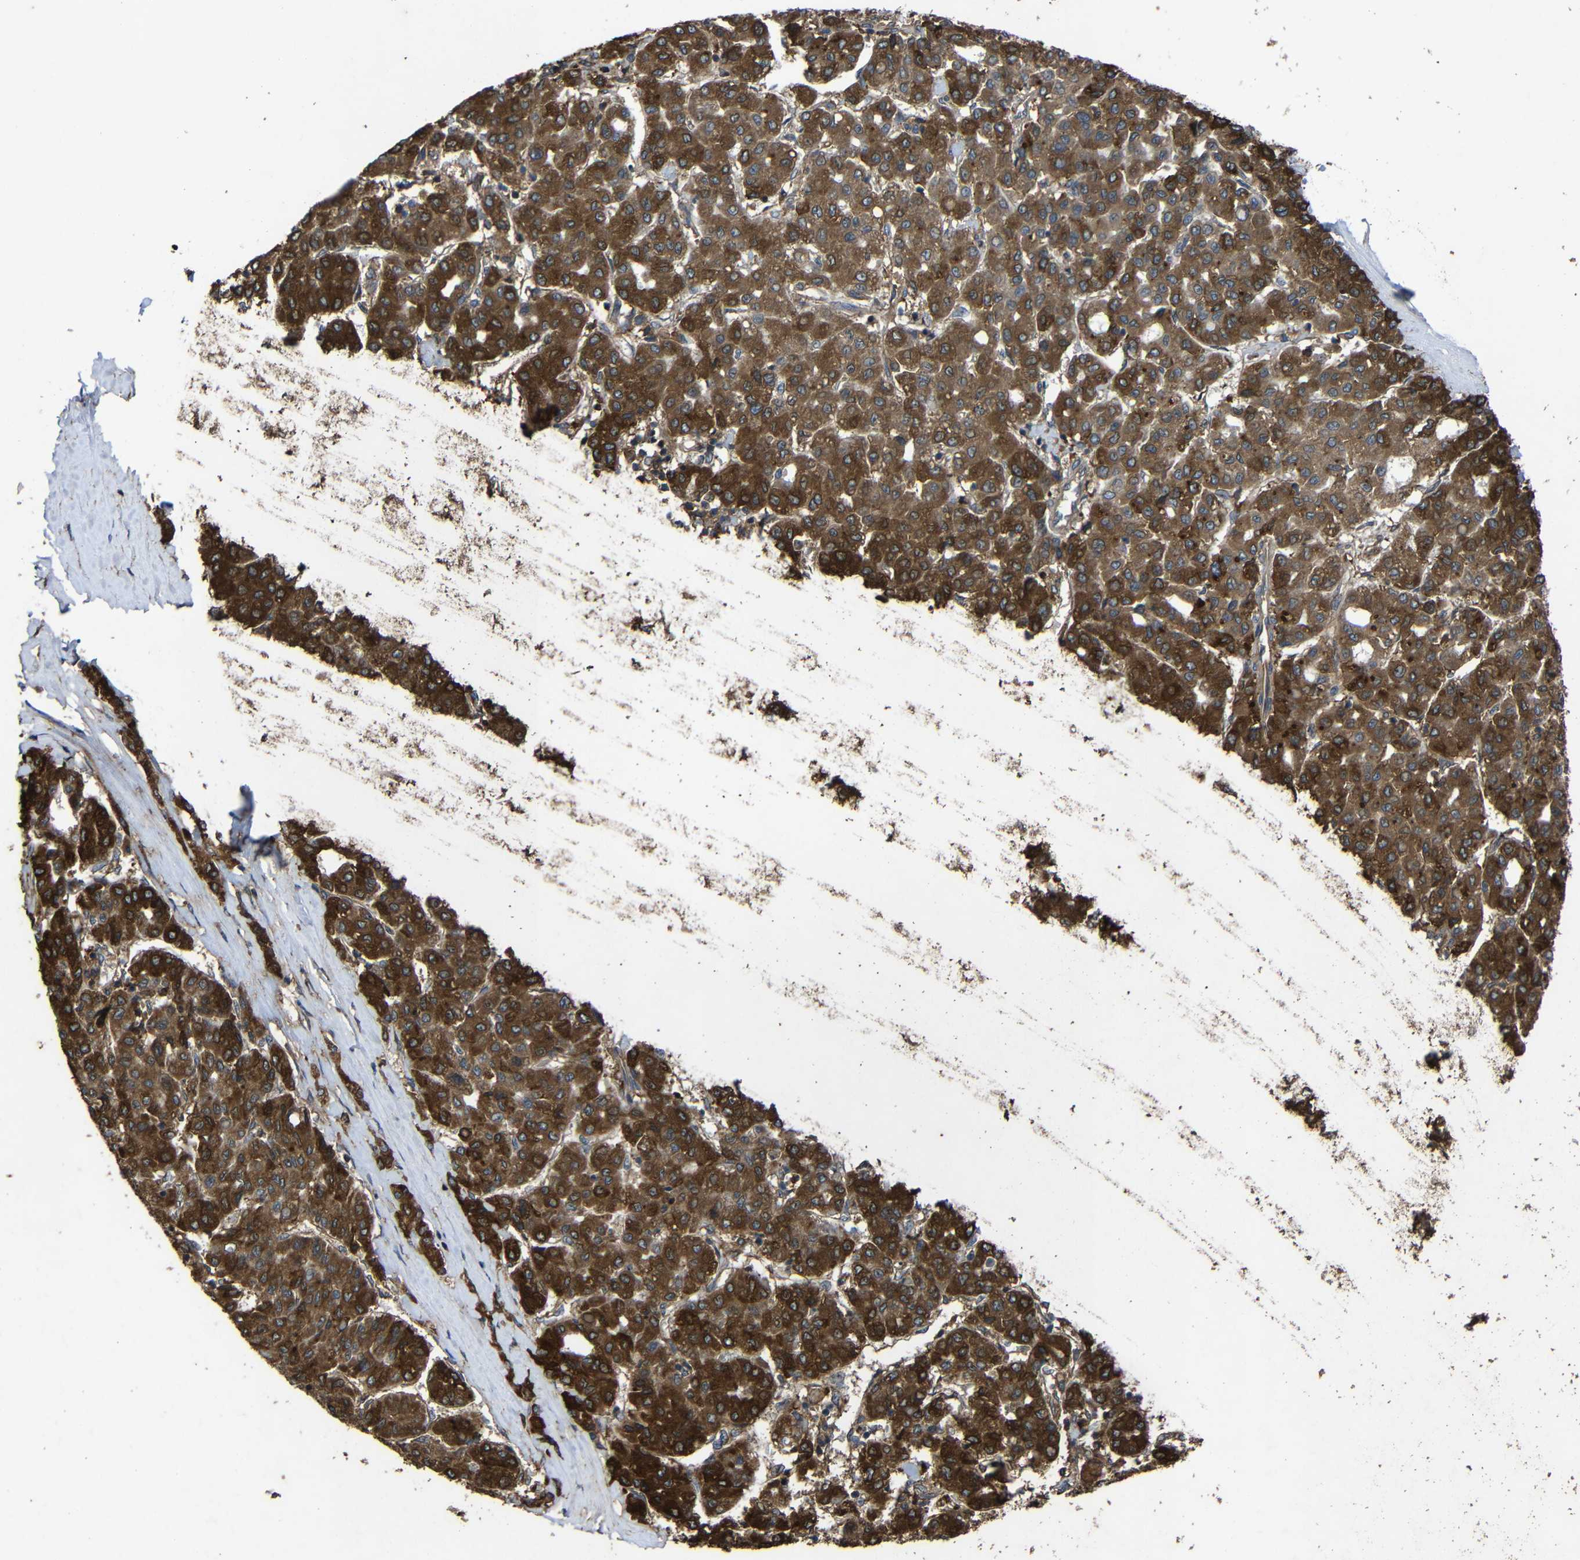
{"staining": {"intensity": "strong", "quantity": ">75%", "location": "cytoplasmic/membranous"}, "tissue": "liver cancer", "cell_type": "Tumor cells", "image_type": "cancer", "snomed": [{"axis": "morphology", "description": "Carcinoma, Hepatocellular, NOS"}, {"axis": "topography", "description": "Liver"}], "caption": "The image demonstrates staining of liver hepatocellular carcinoma, revealing strong cytoplasmic/membranous protein positivity (brown color) within tumor cells. Ihc stains the protein in brown and the nuclei are stained blue.", "gene": "TREM2", "patient": {"sex": "male", "age": 65}}